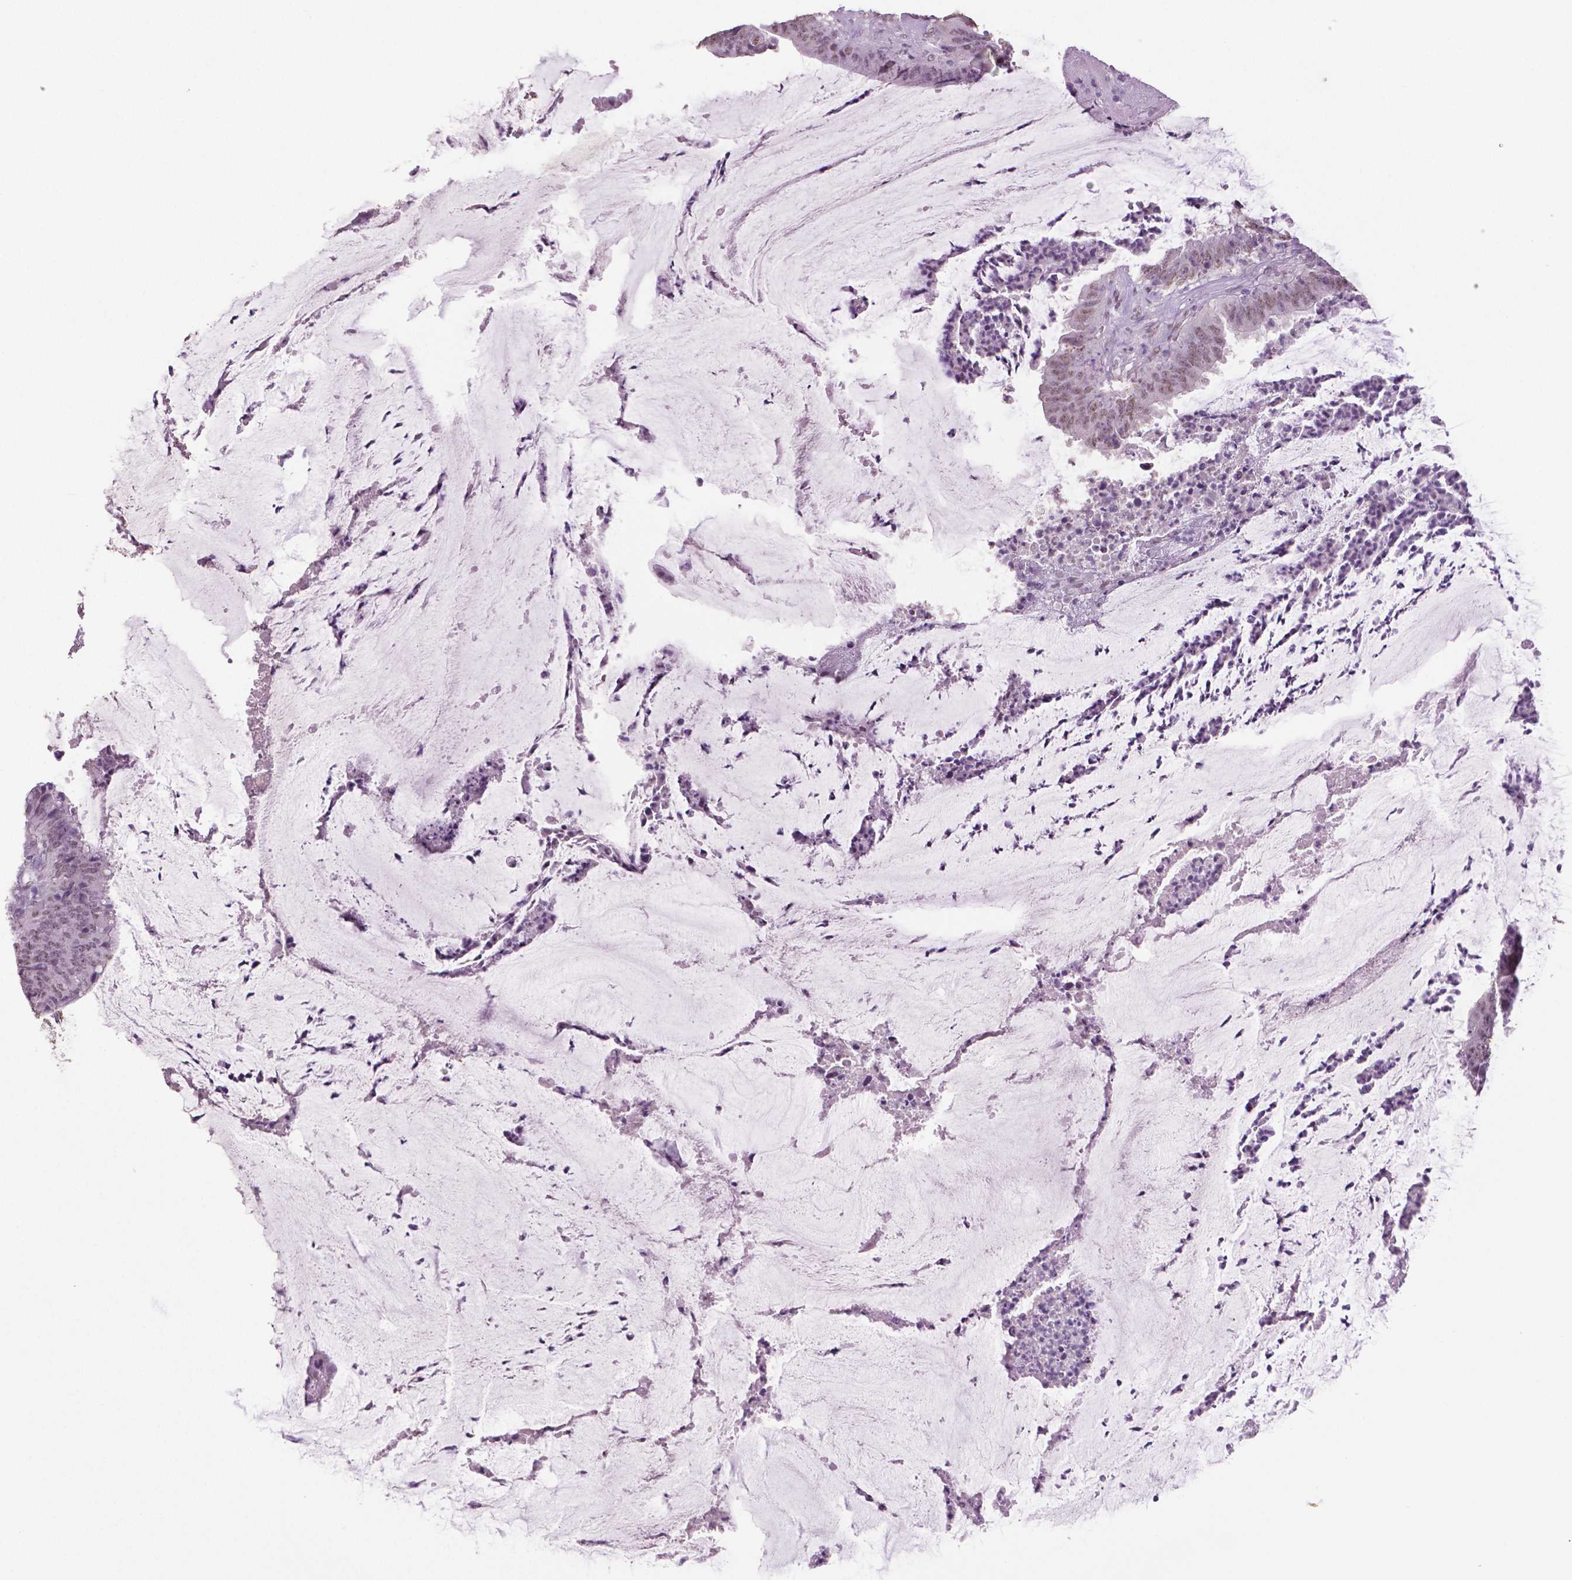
{"staining": {"intensity": "weak", "quantity": "25%-75%", "location": "nuclear"}, "tissue": "colorectal cancer", "cell_type": "Tumor cells", "image_type": "cancer", "snomed": [{"axis": "morphology", "description": "Adenocarcinoma, NOS"}, {"axis": "topography", "description": "Colon"}], "caption": "IHC (DAB) staining of colorectal cancer demonstrates weak nuclear protein expression in approximately 25%-75% of tumor cells.", "gene": "IGF2BP1", "patient": {"sex": "female", "age": 43}}